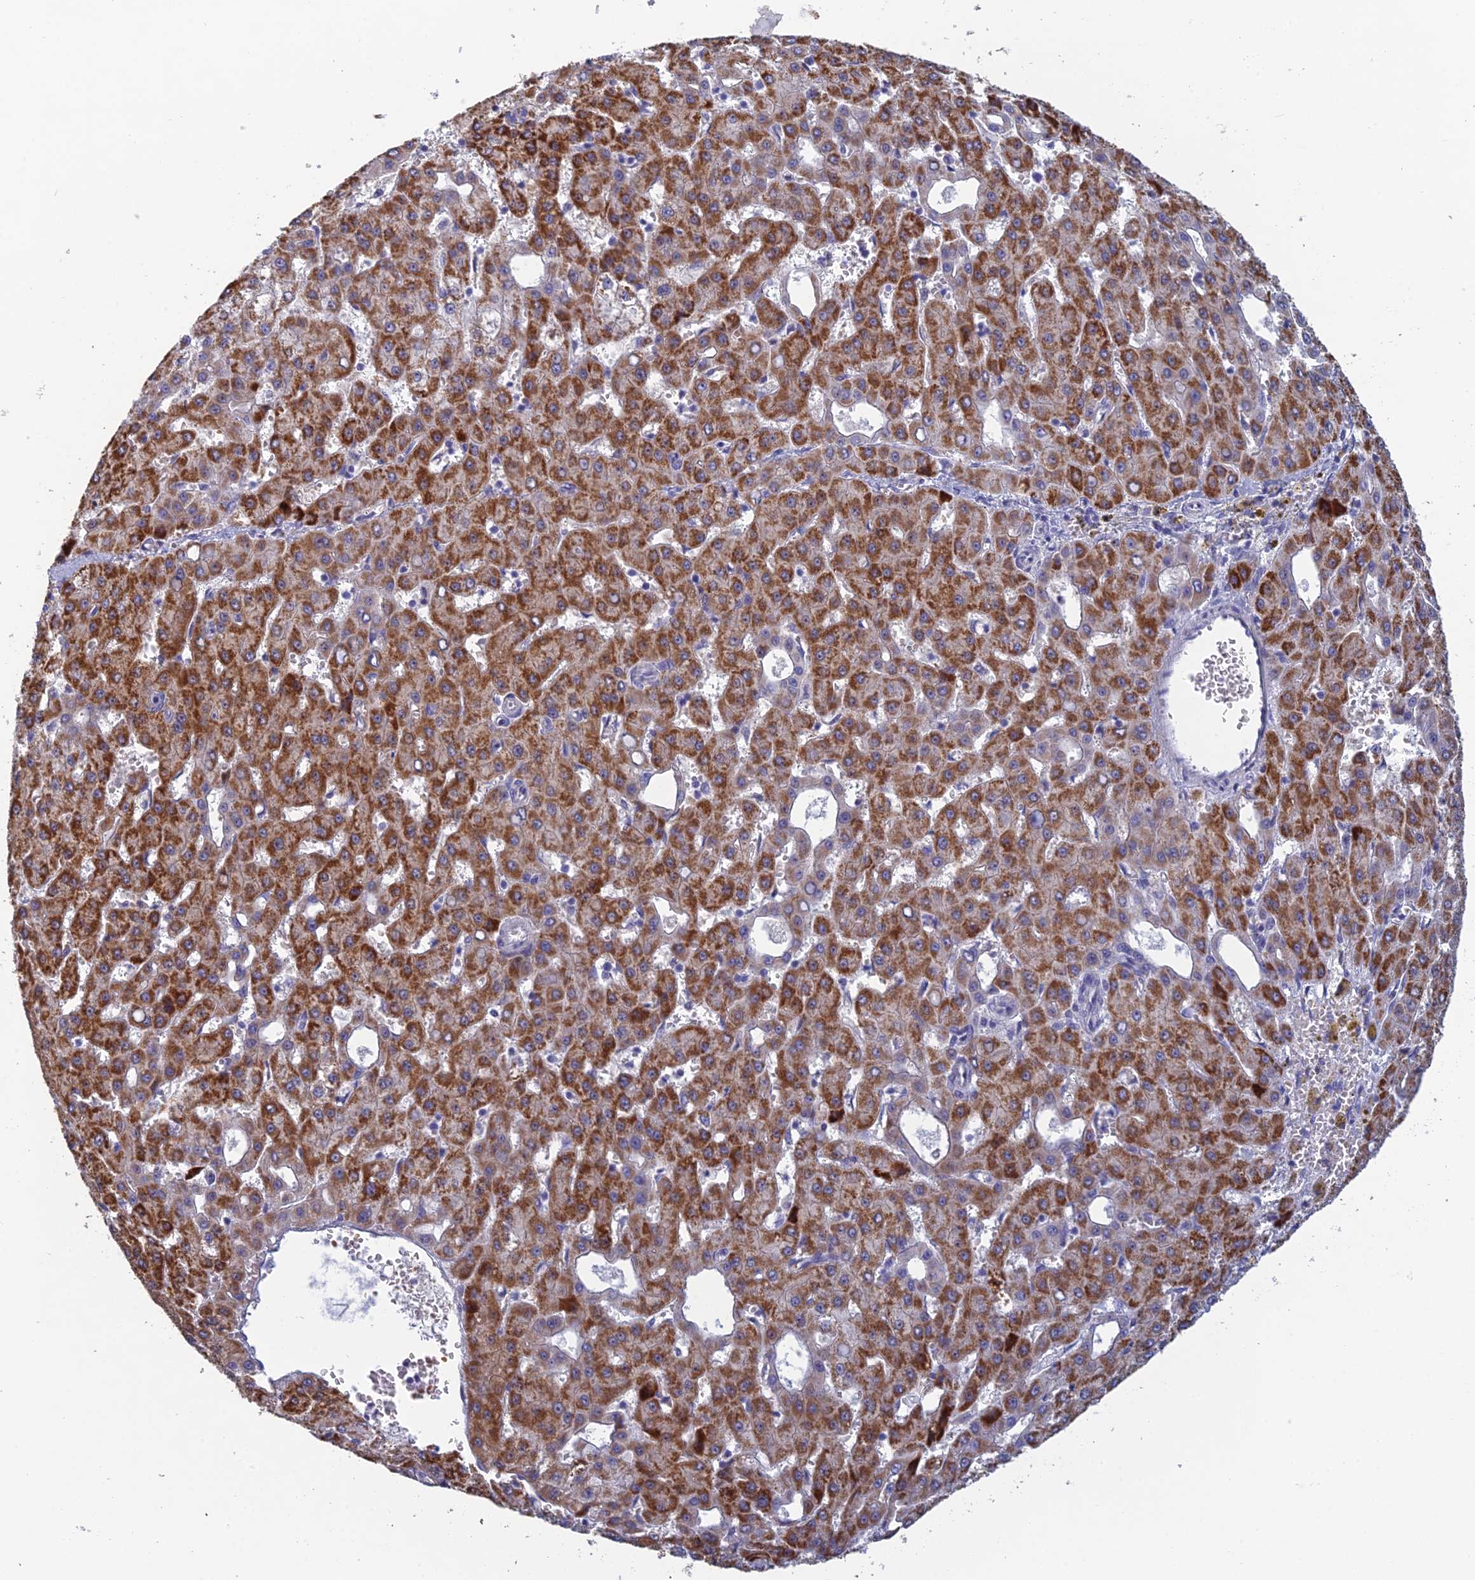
{"staining": {"intensity": "moderate", "quantity": "25%-75%", "location": "cytoplasmic/membranous"}, "tissue": "liver cancer", "cell_type": "Tumor cells", "image_type": "cancer", "snomed": [{"axis": "morphology", "description": "Carcinoma, Hepatocellular, NOS"}, {"axis": "topography", "description": "Liver"}], "caption": "Immunohistochemistry (IHC) image of neoplastic tissue: human liver cancer (hepatocellular carcinoma) stained using immunohistochemistry (IHC) reveals medium levels of moderate protein expression localized specifically in the cytoplasmic/membranous of tumor cells, appearing as a cytoplasmic/membranous brown color.", "gene": "GIPC1", "patient": {"sex": "male", "age": 47}}